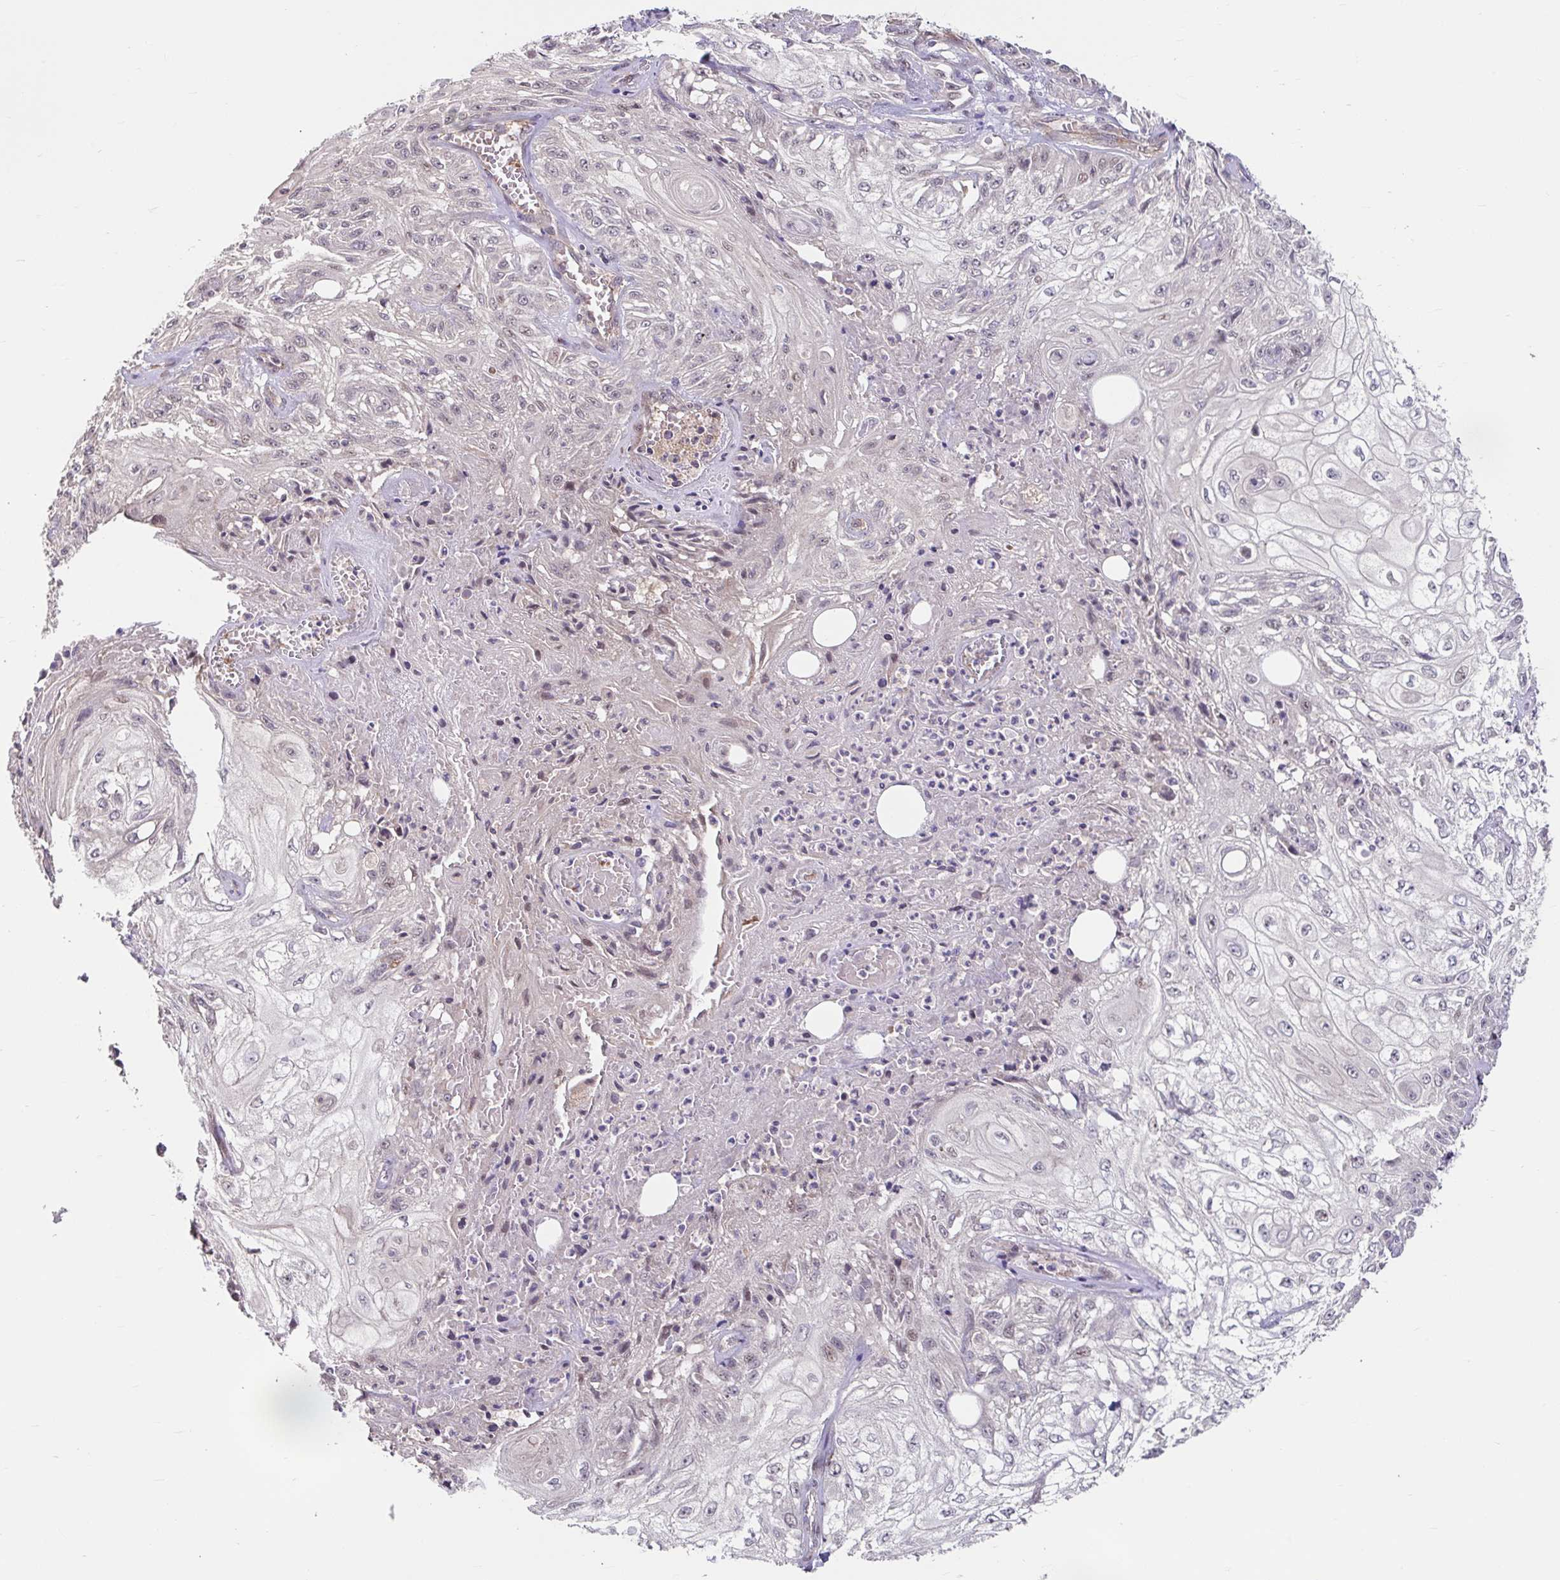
{"staining": {"intensity": "weak", "quantity": "<25%", "location": "nuclear"}, "tissue": "skin cancer", "cell_type": "Tumor cells", "image_type": "cancer", "snomed": [{"axis": "morphology", "description": "Squamous cell carcinoma, NOS"}, {"axis": "morphology", "description": "Squamous cell carcinoma, metastatic, NOS"}, {"axis": "topography", "description": "Skin"}, {"axis": "topography", "description": "Lymph node"}], "caption": "Photomicrograph shows no protein positivity in tumor cells of skin cancer (squamous cell carcinoma) tissue.", "gene": "STYXL1", "patient": {"sex": "male", "age": 75}}